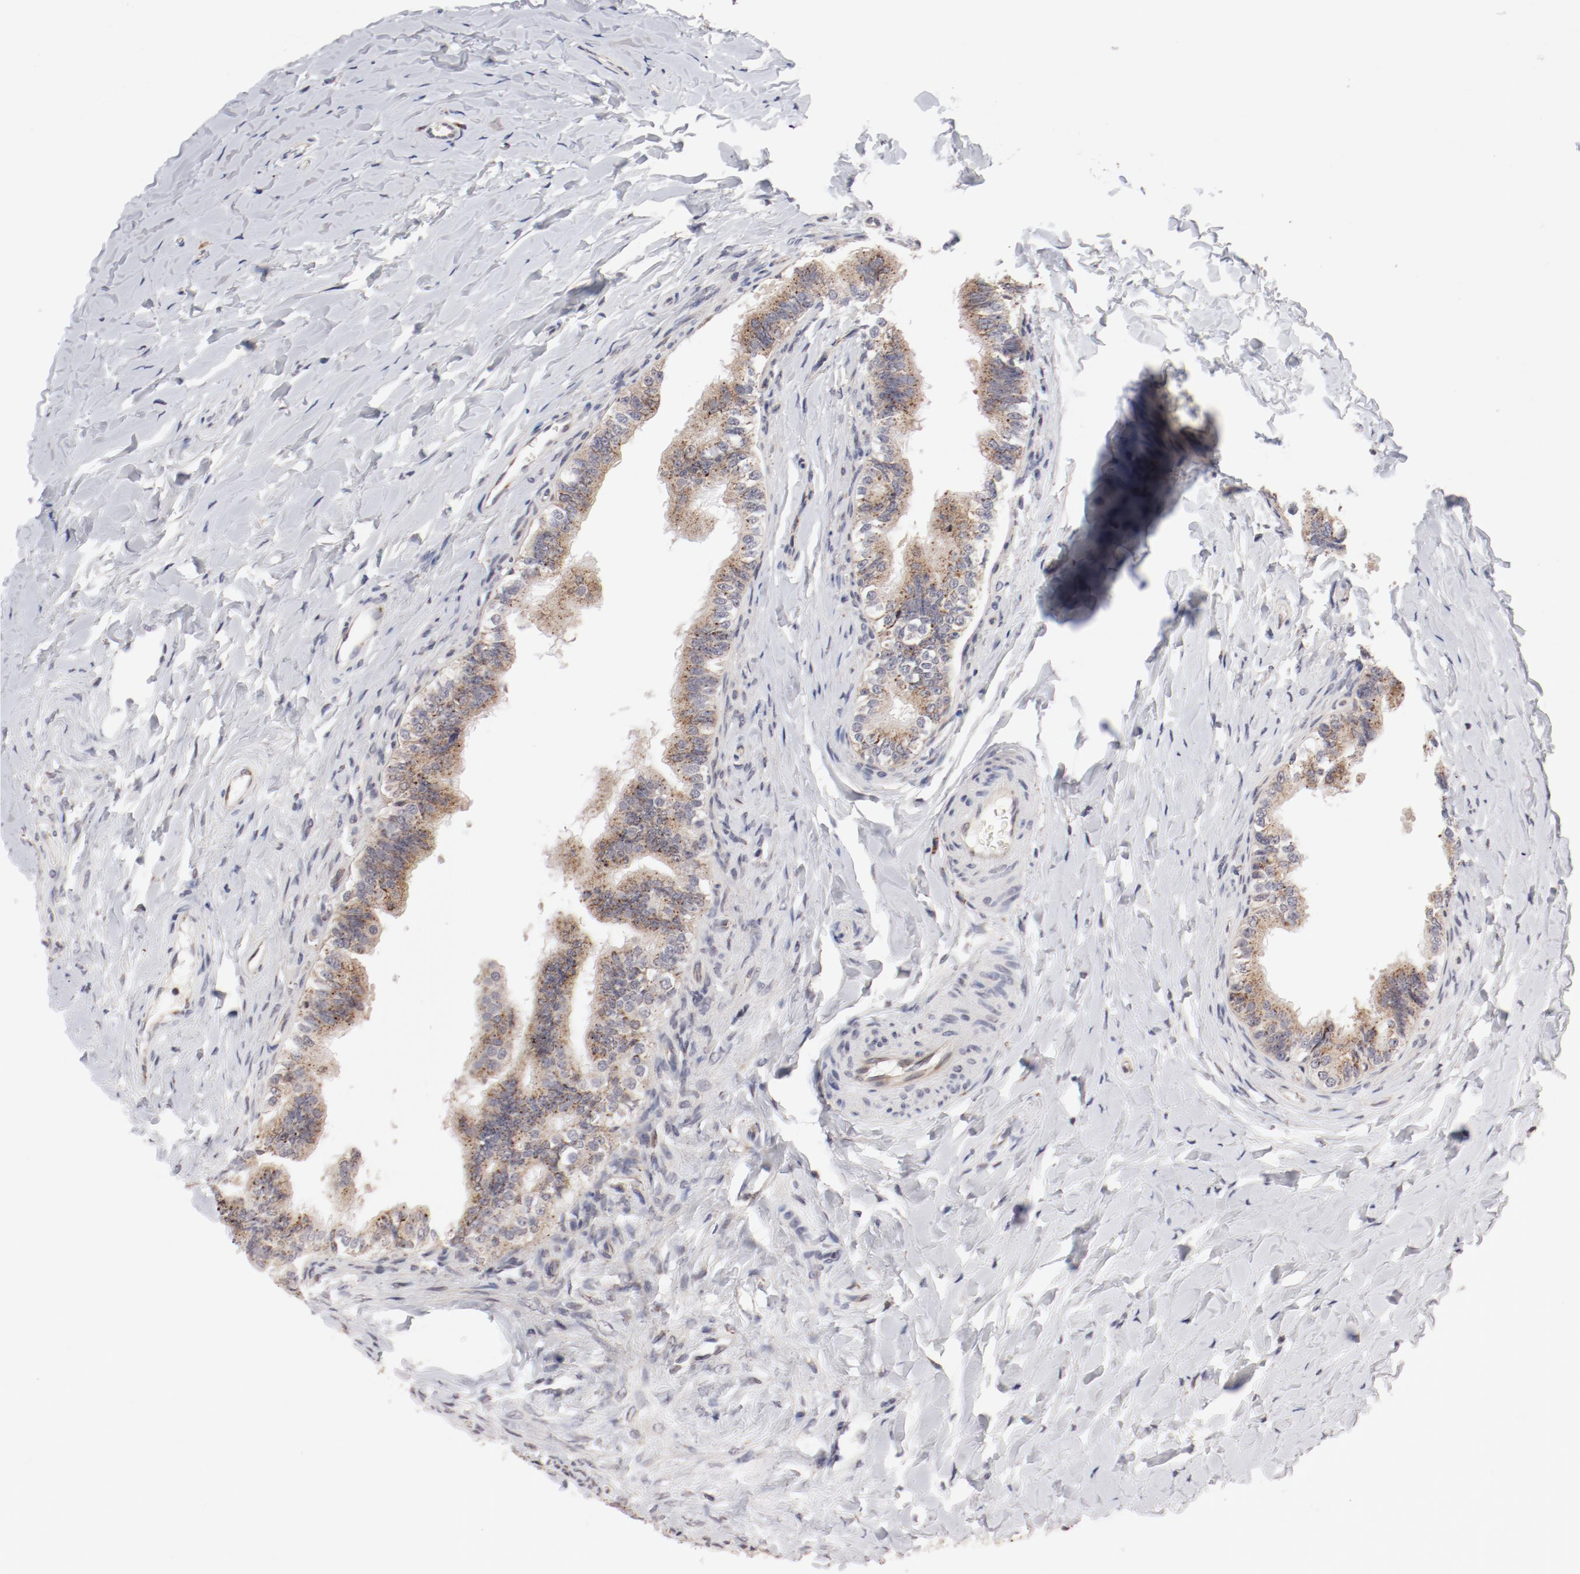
{"staining": {"intensity": "weak", "quantity": ">75%", "location": "cytoplasmic/membranous"}, "tissue": "epididymis", "cell_type": "Glandular cells", "image_type": "normal", "snomed": [{"axis": "morphology", "description": "Normal tissue, NOS"}, {"axis": "topography", "description": "Soft tissue"}, {"axis": "topography", "description": "Epididymis"}], "caption": "Protein analysis of normal epididymis demonstrates weak cytoplasmic/membranous positivity in about >75% of glandular cells.", "gene": "RPL12", "patient": {"sex": "male", "age": 26}}